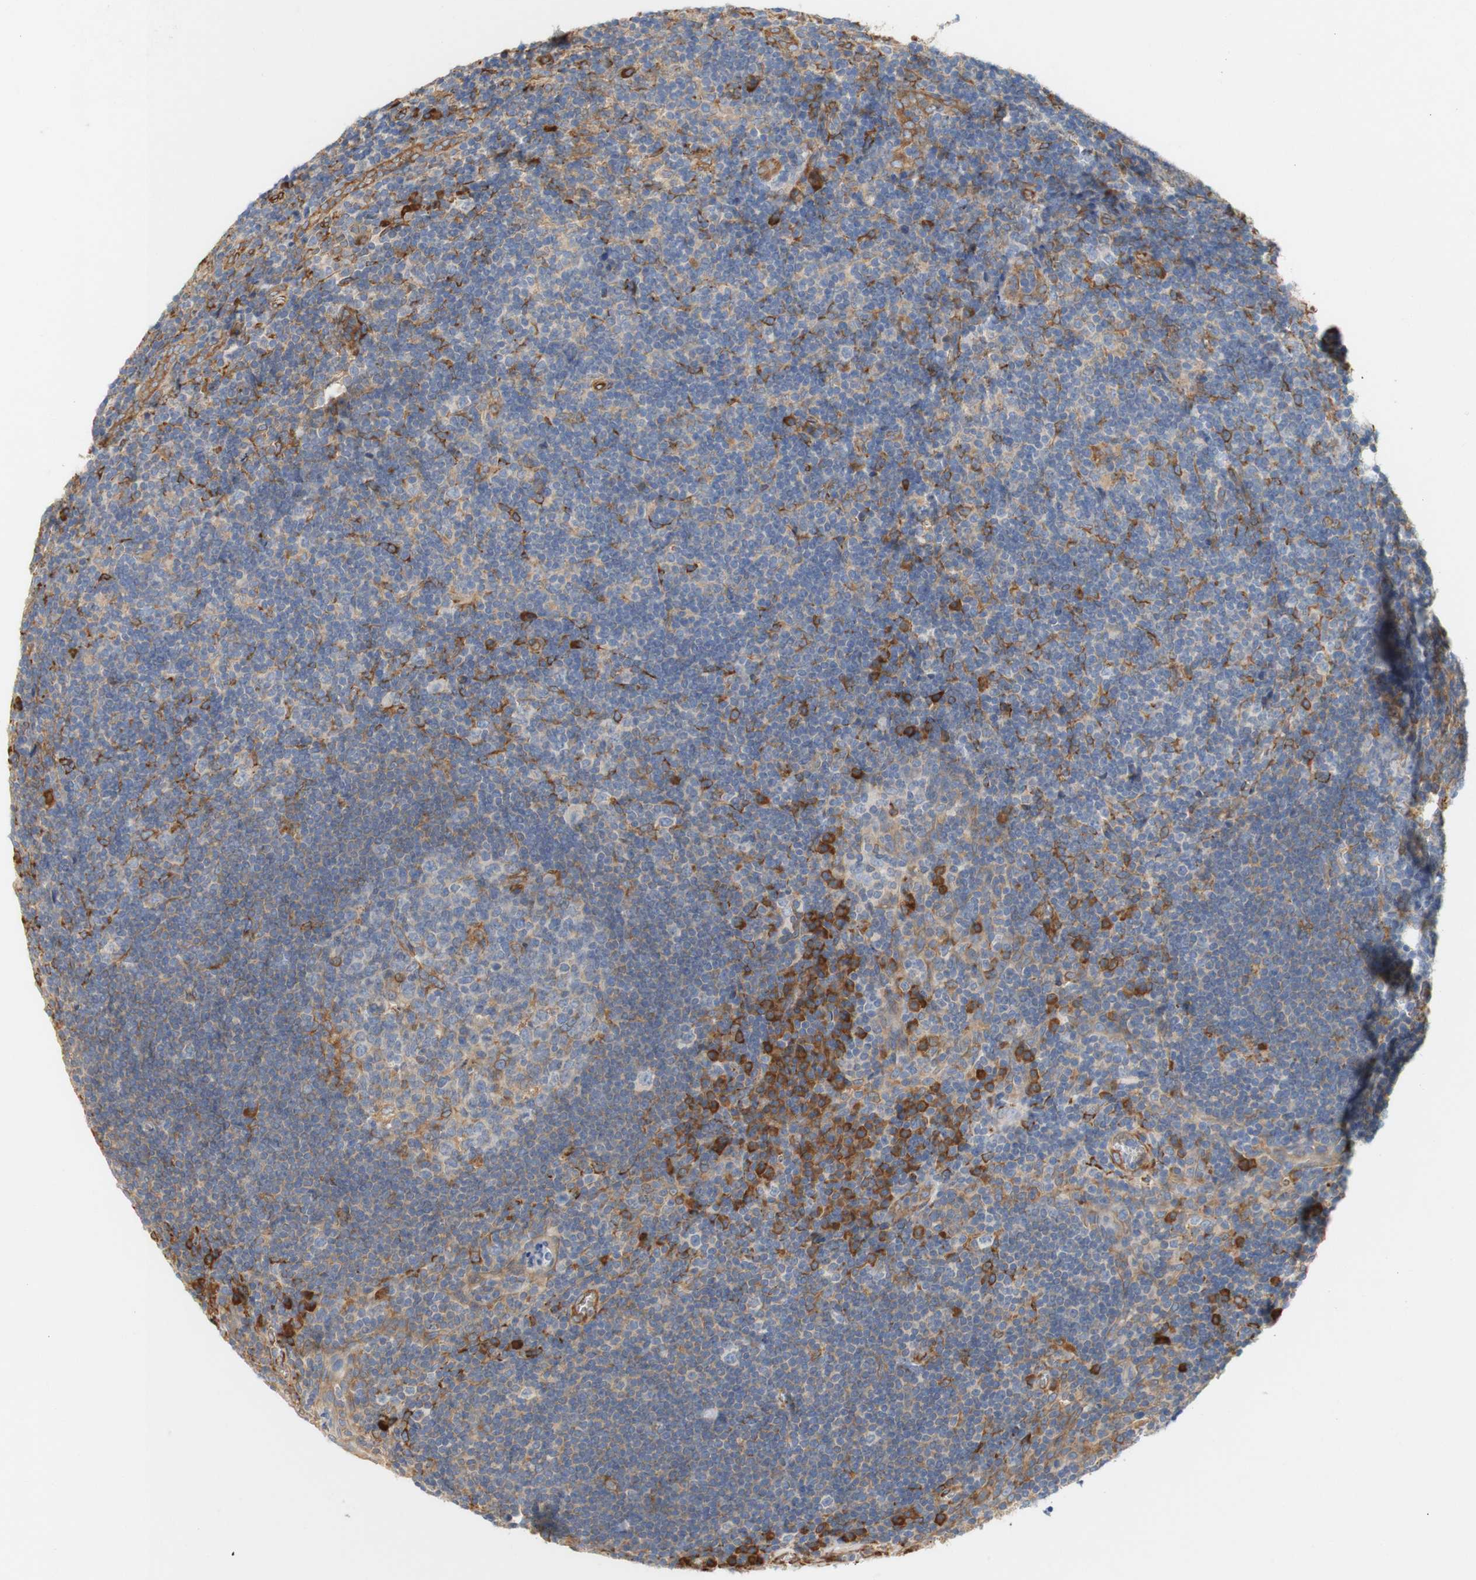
{"staining": {"intensity": "weak", "quantity": "25%-75%", "location": "cytoplasmic/membranous"}, "tissue": "tonsil", "cell_type": "Germinal center cells", "image_type": "normal", "snomed": [{"axis": "morphology", "description": "Normal tissue, NOS"}, {"axis": "topography", "description": "Tonsil"}], "caption": "An IHC image of normal tissue is shown. Protein staining in brown highlights weak cytoplasmic/membranous positivity in tonsil within germinal center cells.", "gene": "EIF2AK4", "patient": {"sex": "male", "age": 37}}